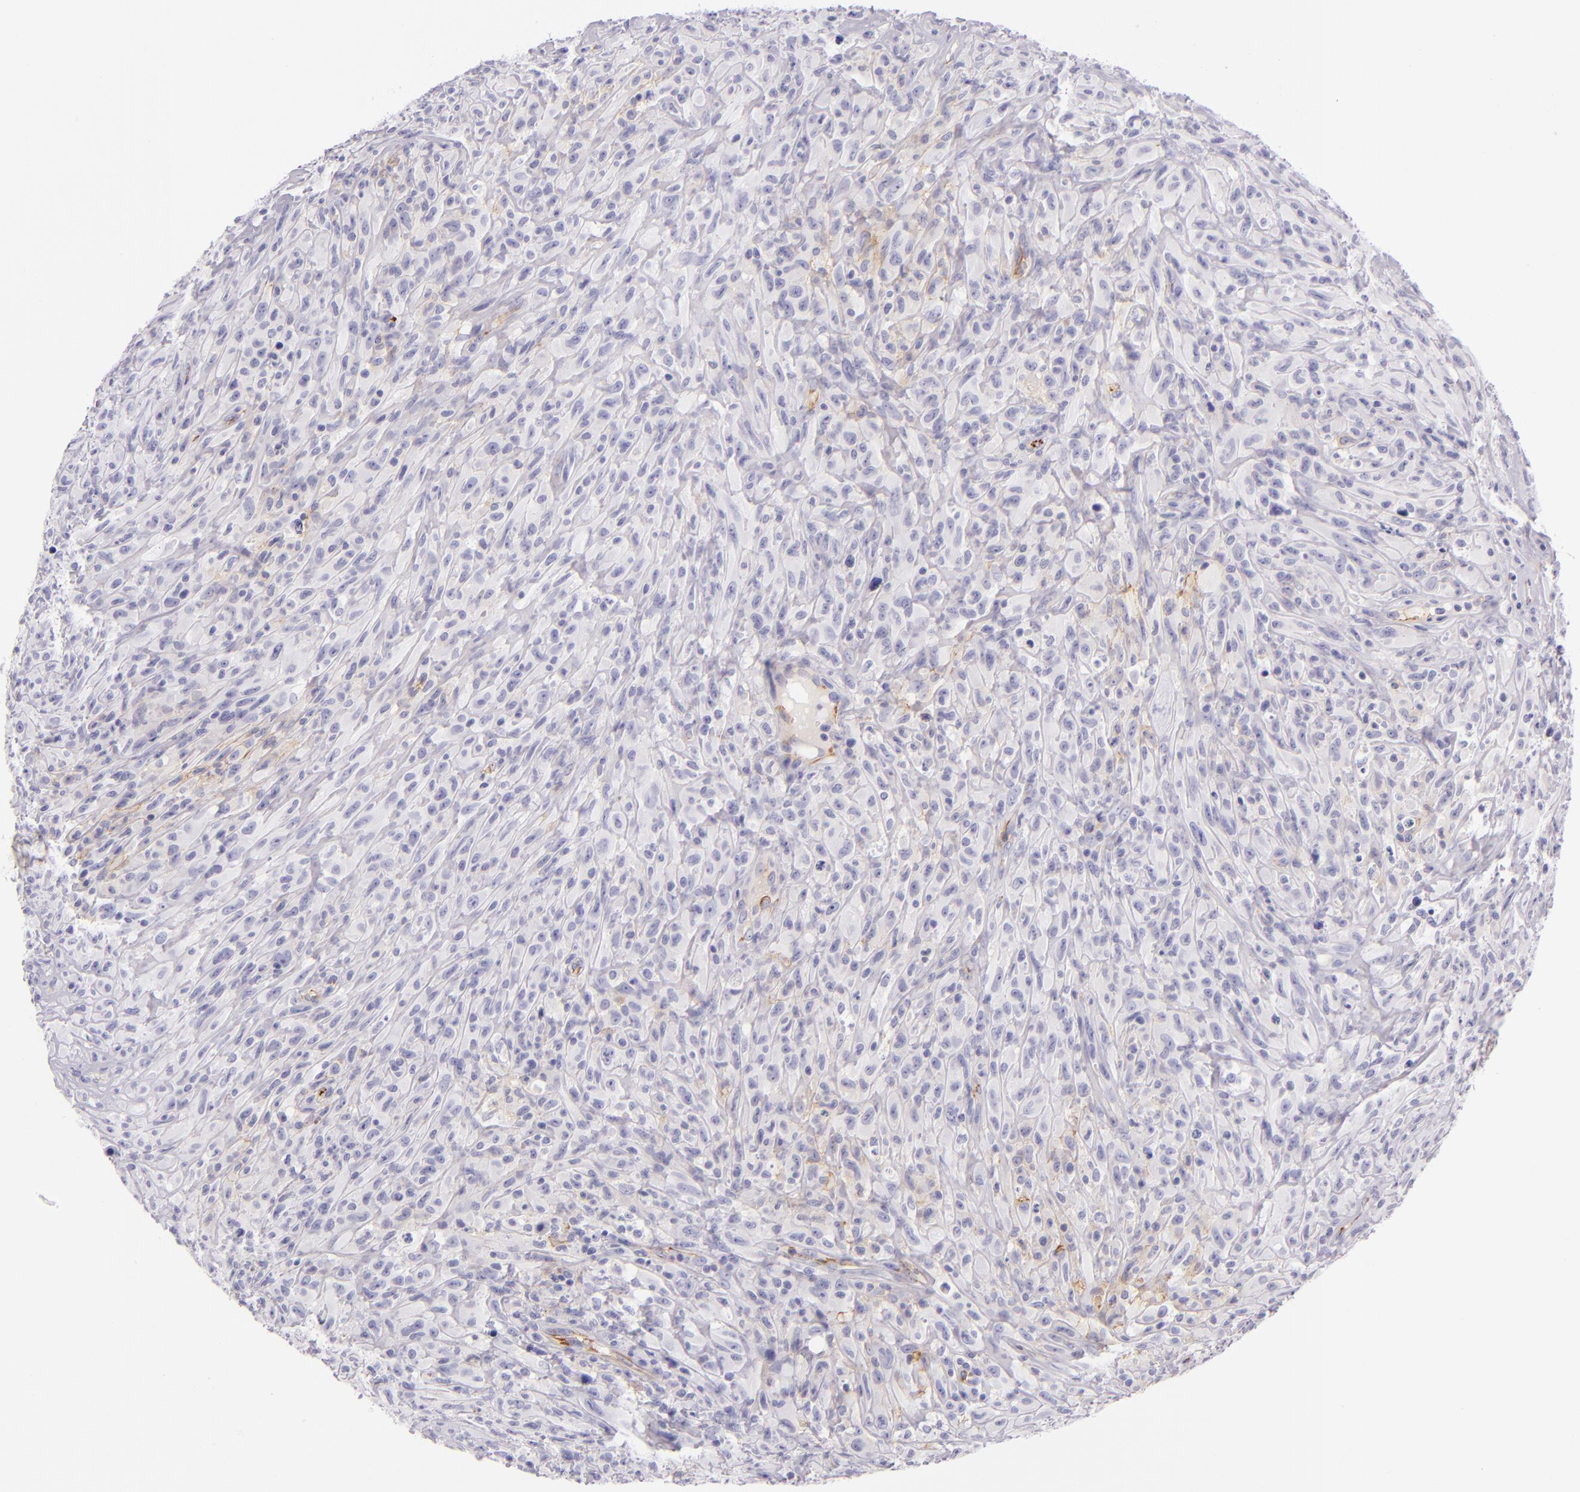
{"staining": {"intensity": "negative", "quantity": "none", "location": "none"}, "tissue": "glioma", "cell_type": "Tumor cells", "image_type": "cancer", "snomed": [{"axis": "morphology", "description": "Glioma, malignant, High grade"}, {"axis": "topography", "description": "Brain"}], "caption": "IHC of human malignant glioma (high-grade) reveals no expression in tumor cells. The staining was performed using DAB (3,3'-diaminobenzidine) to visualize the protein expression in brown, while the nuclei were stained in blue with hematoxylin (Magnification: 20x).", "gene": "ICAM1", "patient": {"sex": "male", "age": 48}}